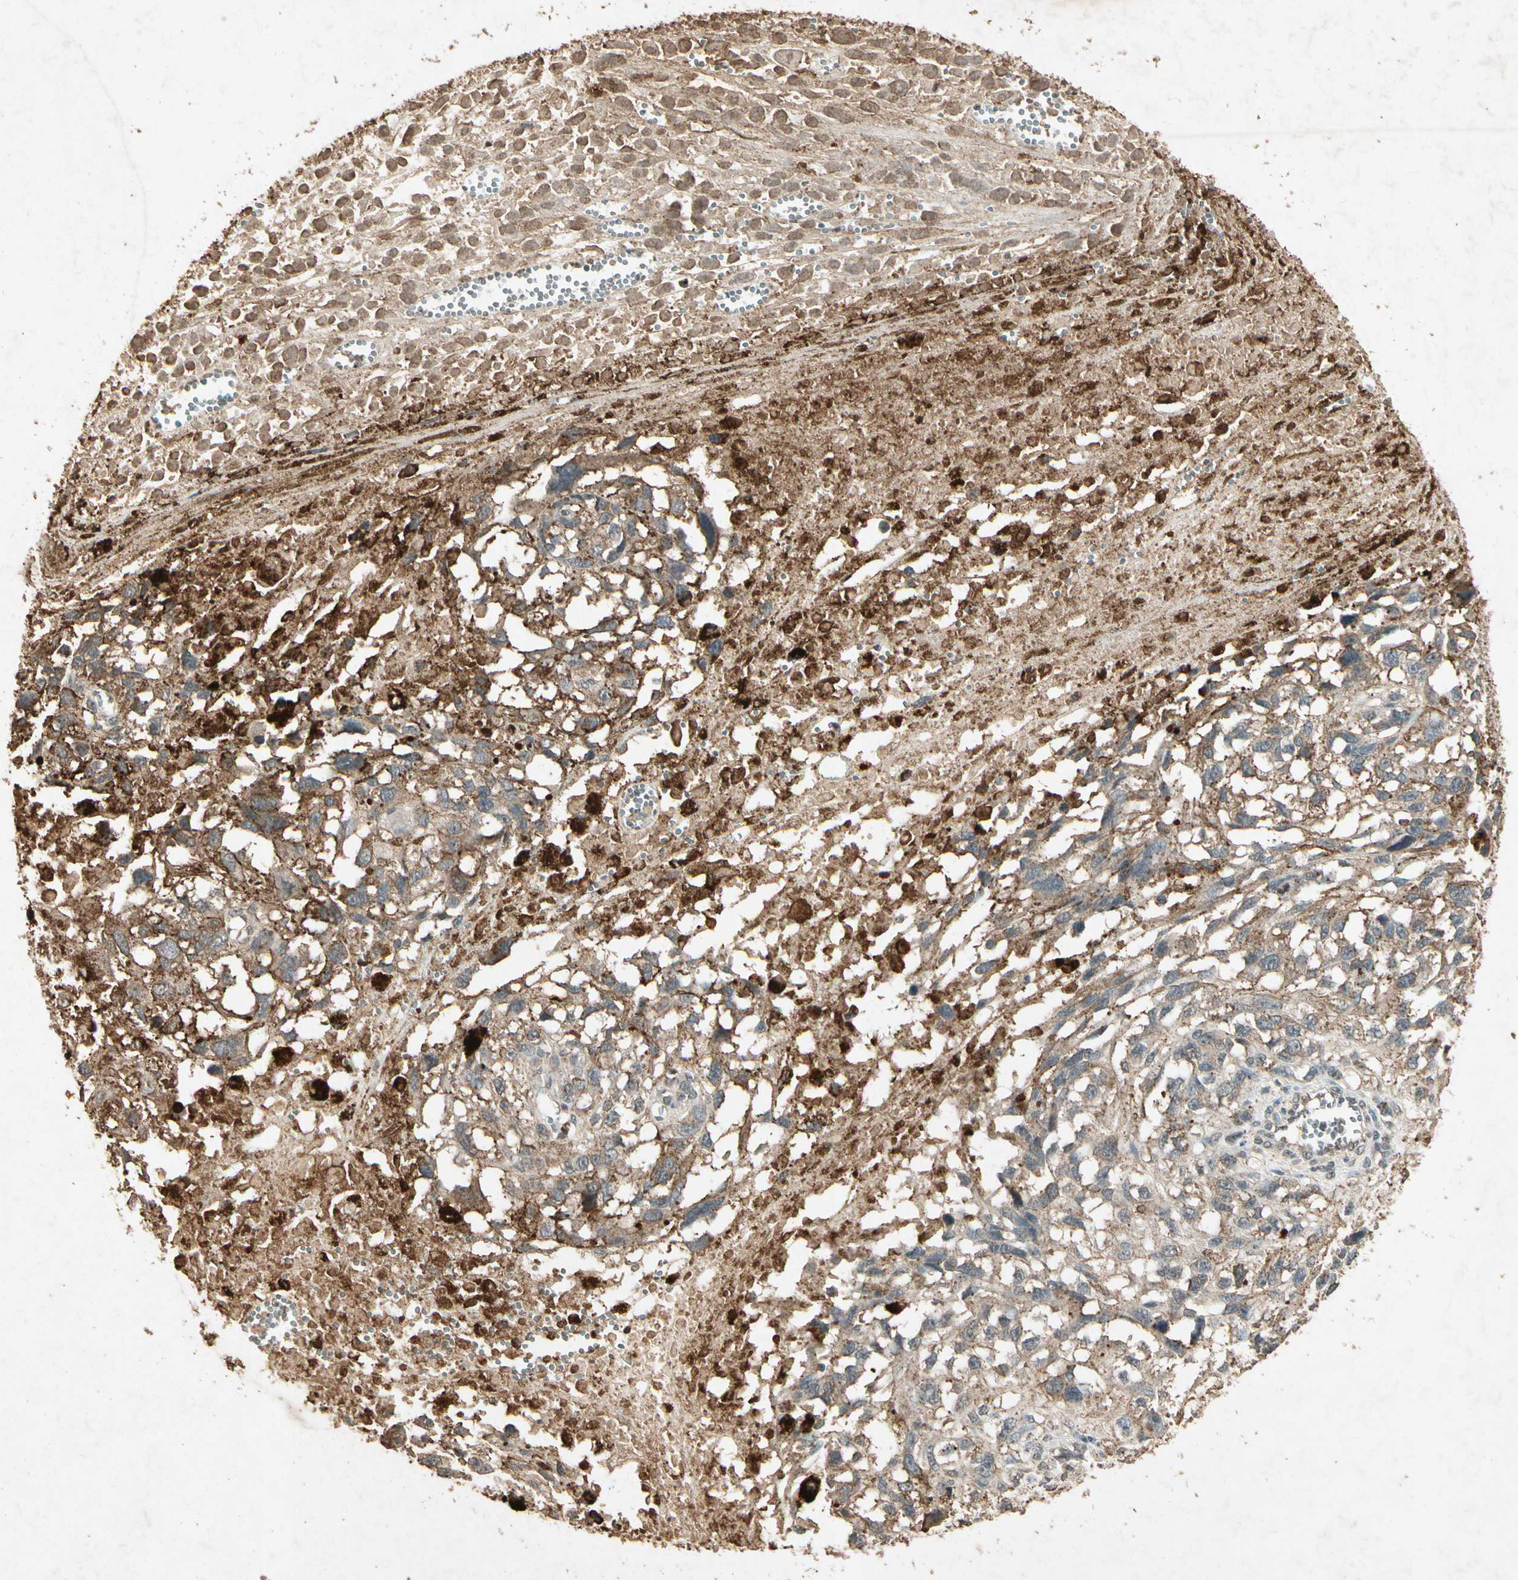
{"staining": {"intensity": "moderate", "quantity": "25%-75%", "location": "cytoplasmic/membranous"}, "tissue": "melanoma", "cell_type": "Tumor cells", "image_type": "cancer", "snomed": [{"axis": "morphology", "description": "Malignant melanoma, Metastatic site"}, {"axis": "topography", "description": "Lymph node"}], "caption": "Immunohistochemical staining of melanoma reveals moderate cytoplasmic/membranous protein positivity in about 25%-75% of tumor cells.", "gene": "GC", "patient": {"sex": "male", "age": 59}}